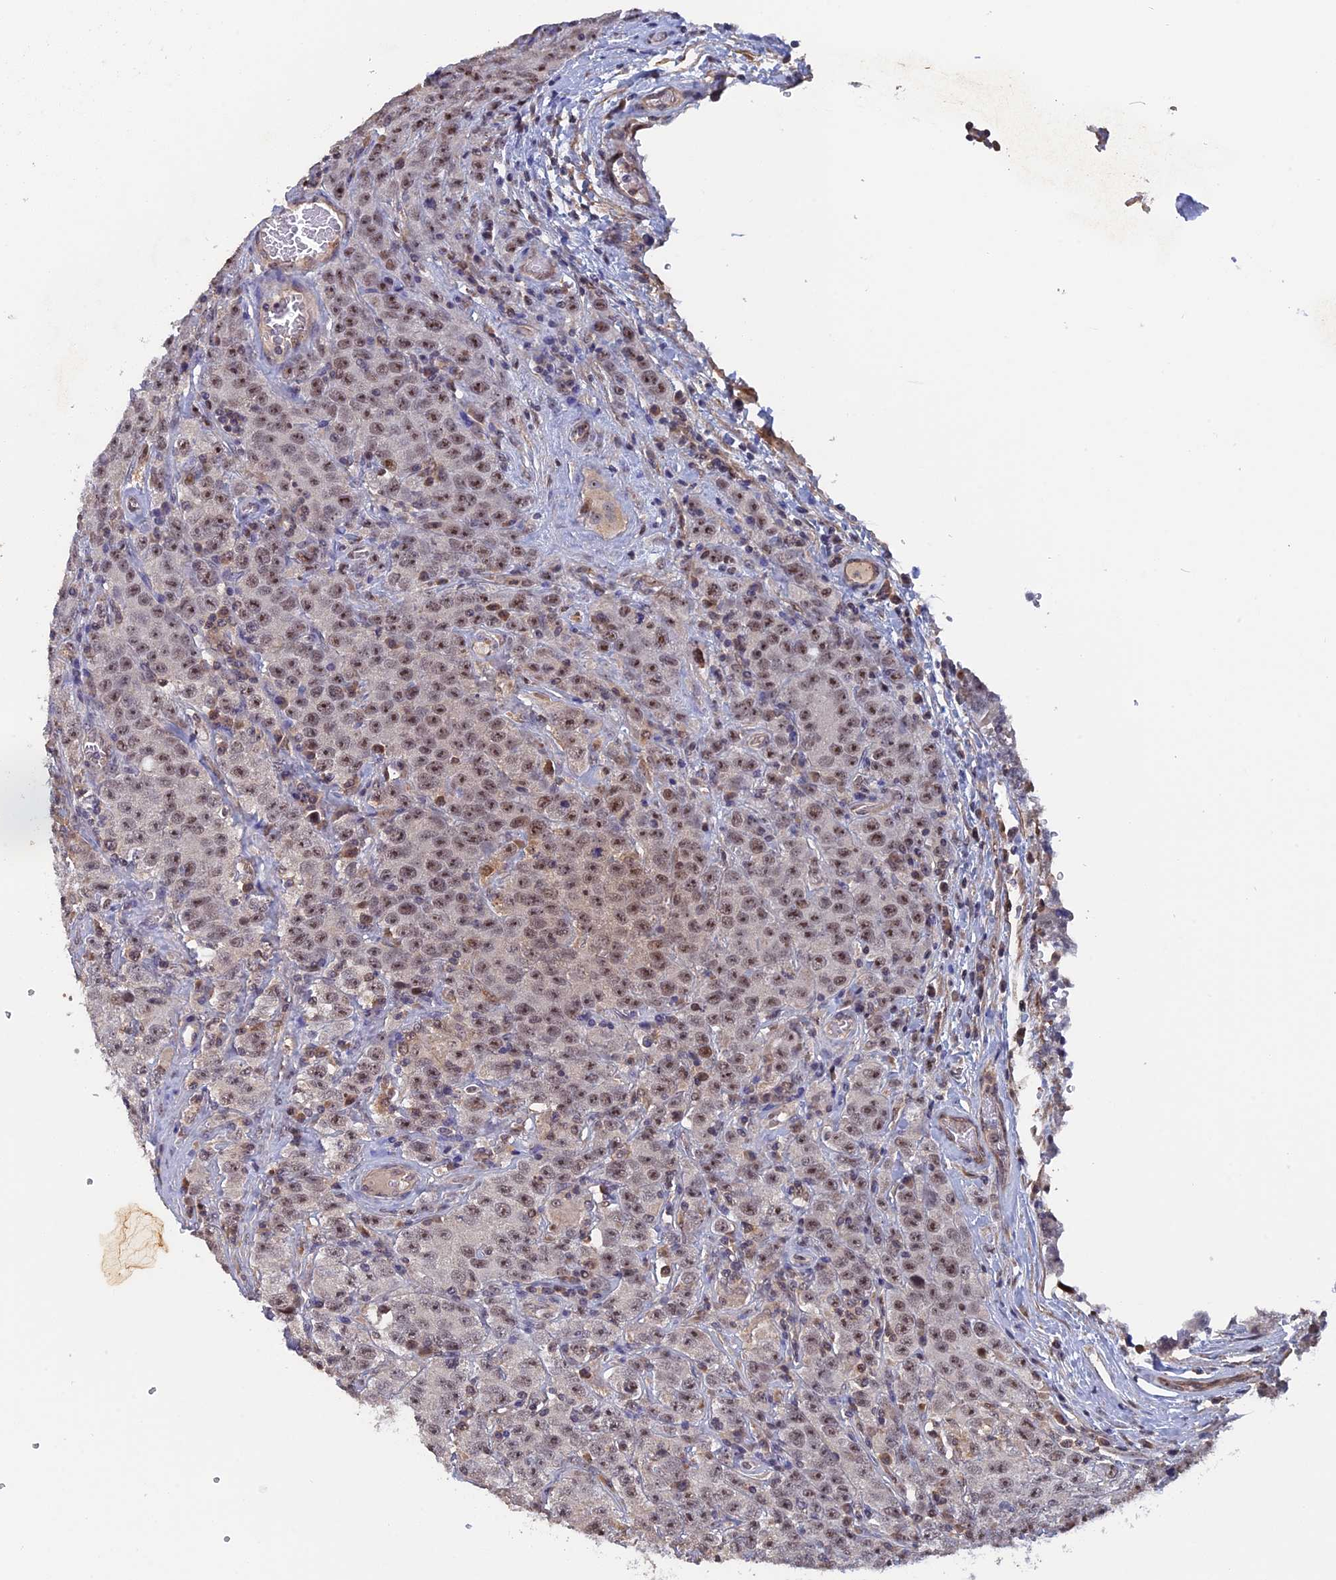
{"staining": {"intensity": "moderate", "quantity": ">75%", "location": "nuclear"}, "tissue": "testis cancer", "cell_type": "Tumor cells", "image_type": "cancer", "snomed": [{"axis": "morphology", "description": "Seminoma, NOS"}, {"axis": "morphology", "description": "Carcinoma, Embryonal, NOS"}, {"axis": "topography", "description": "Testis"}], "caption": "IHC of testis seminoma reveals medium levels of moderate nuclear staining in about >75% of tumor cells.", "gene": "FAM98C", "patient": {"sex": "male", "age": 43}}